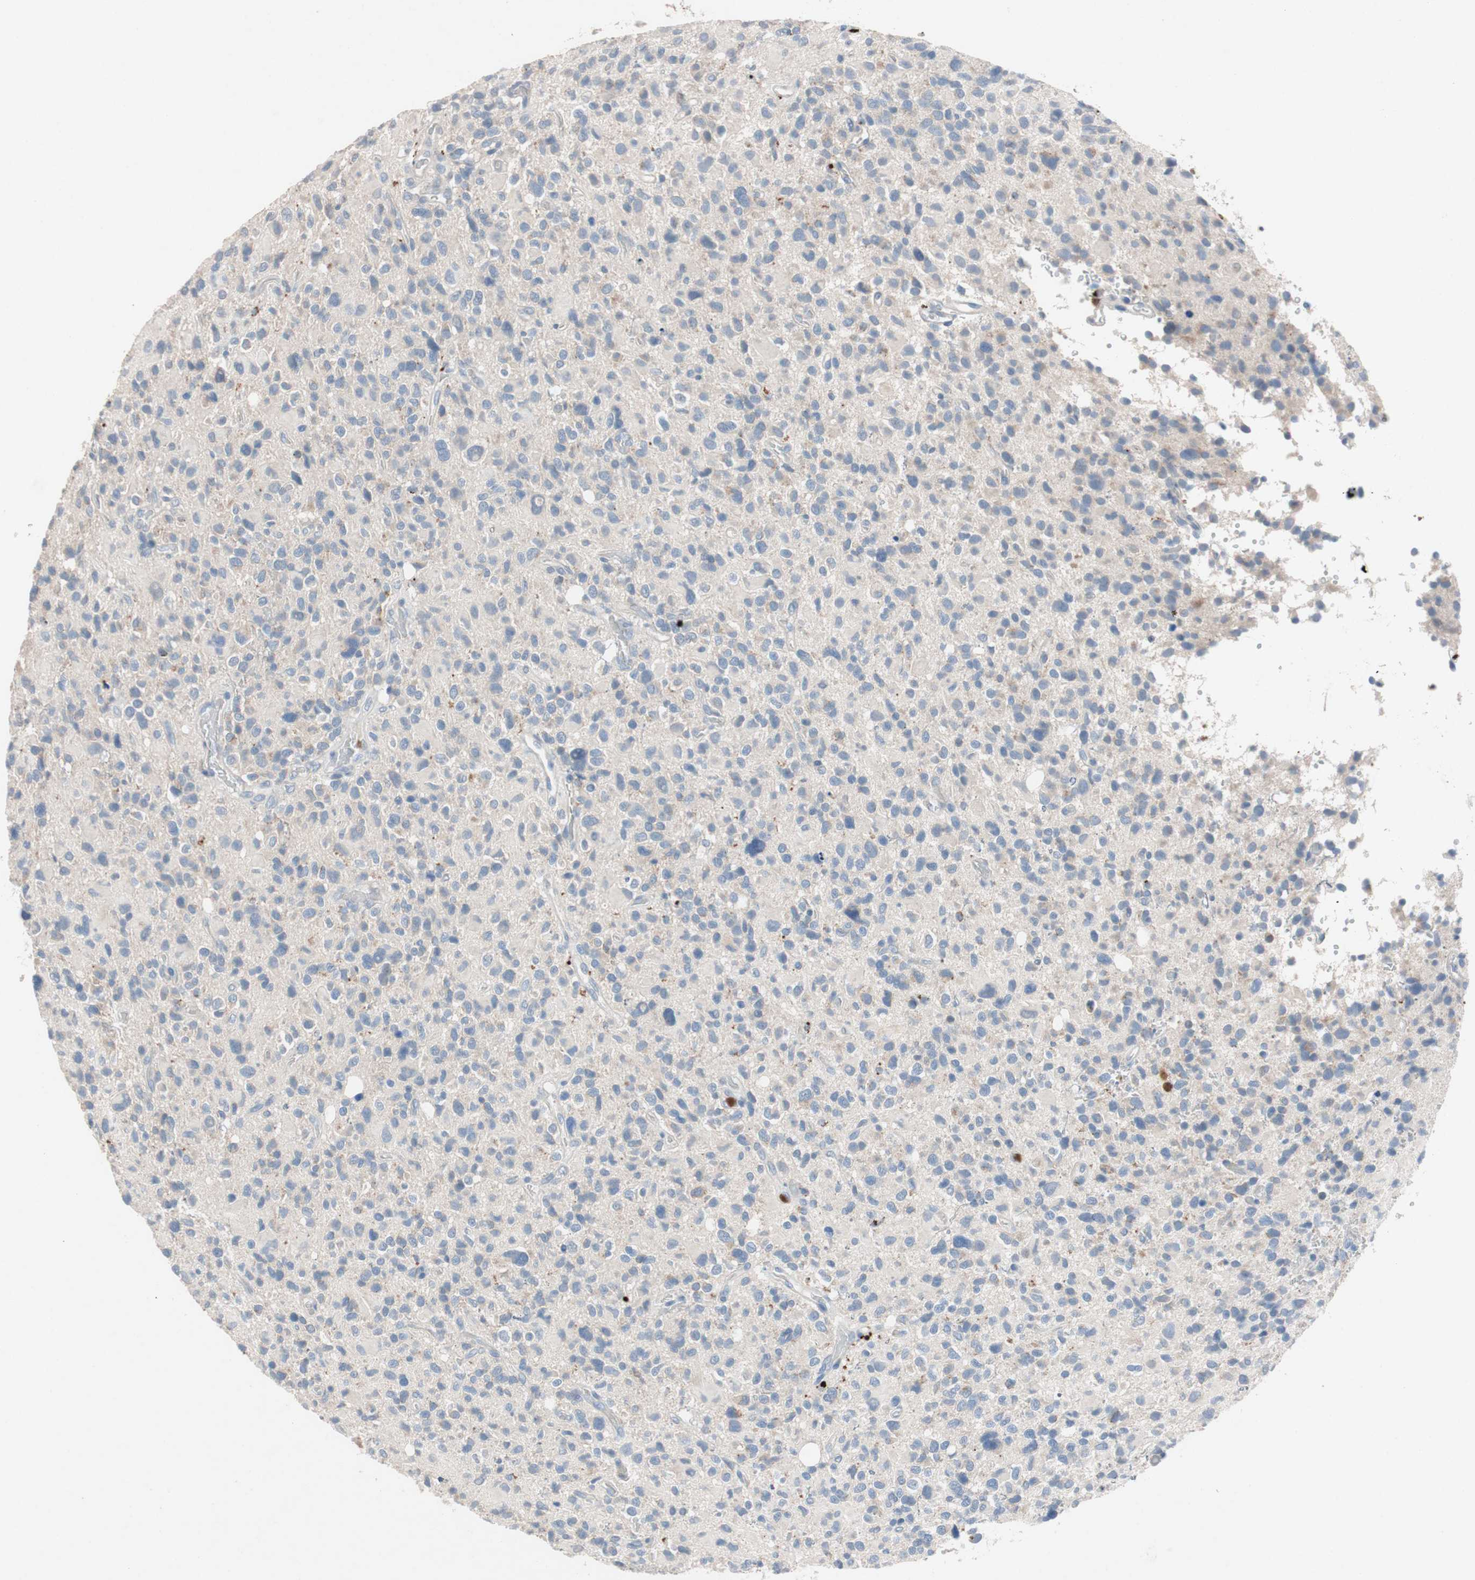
{"staining": {"intensity": "weak", "quantity": "<25%", "location": "cytoplasmic/membranous"}, "tissue": "glioma", "cell_type": "Tumor cells", "image_type": "cancer", "snomed": [{"axis": "morphology", "description": "Glioma, malignant, High grade"}, {"axis": "topography", "description": "Brain"}], "caption": "A high-resolution photomicrograph shows immunohistochemistry staining of glioma, which demonstrates no significant positivity in tumor cells.", "gene": "CLEC4D", "patient": {"sex": "male", "age": 48}}